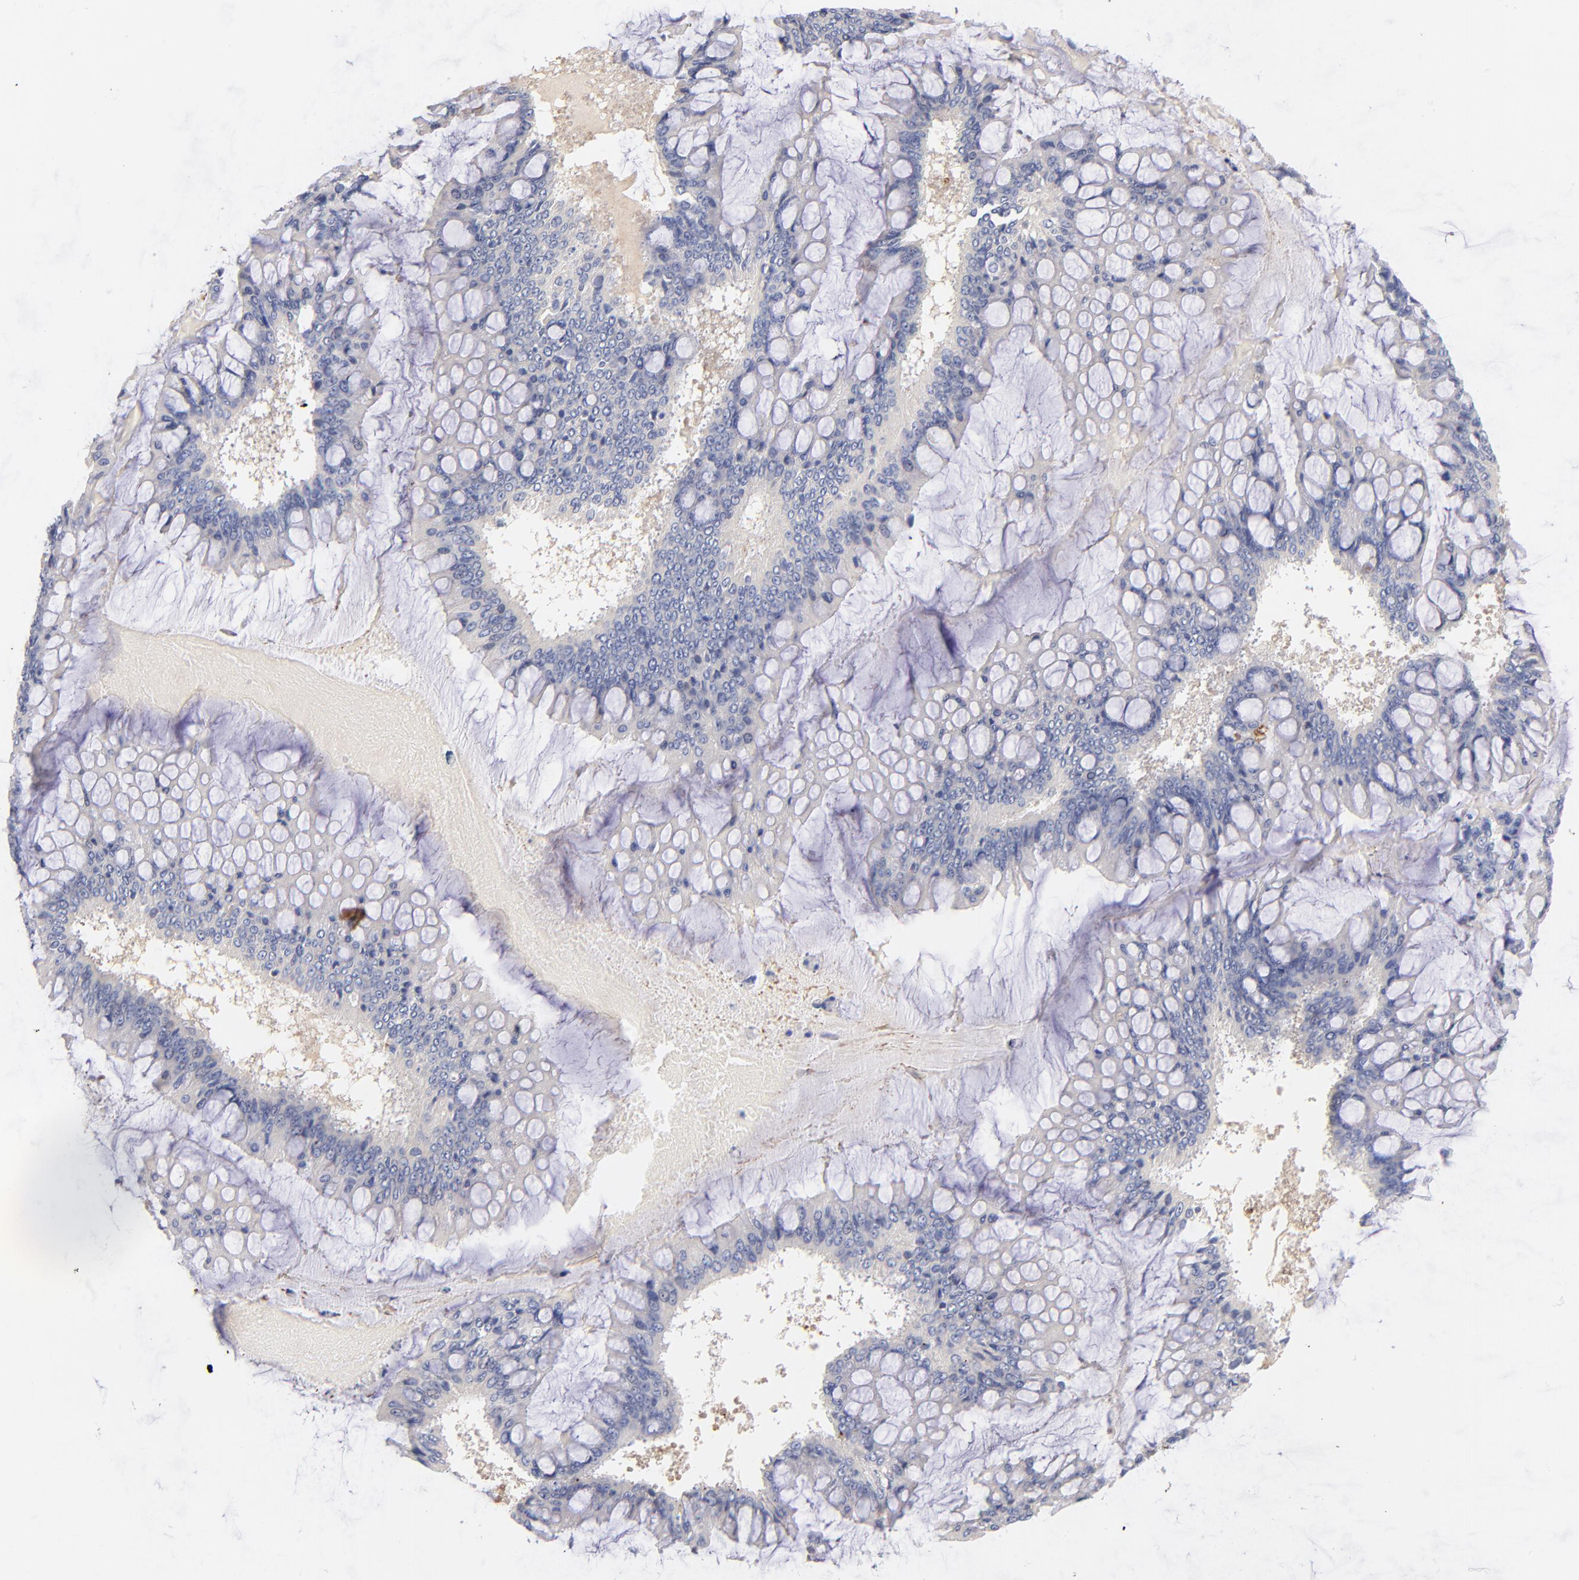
{"staining": {"intensity": "negative", "quantity": "none", "location": "none"}, "tissue": "ovarian cancer", "cell_type": "Tumor cells", "image_type": "cancer", "snomed": [{"axis": "morphology", "description": "Cystadenocarcinoma, mucinous, NOS"}, {"axis": "topography", "description": "Ovary"}], "caption": "IHC of mucinous cystadenocarcinoma (ovarian) exhibits no staining in tumor cells.", "gene": "KREMEN2", "patient": {"sex": "female", "age": 73}}